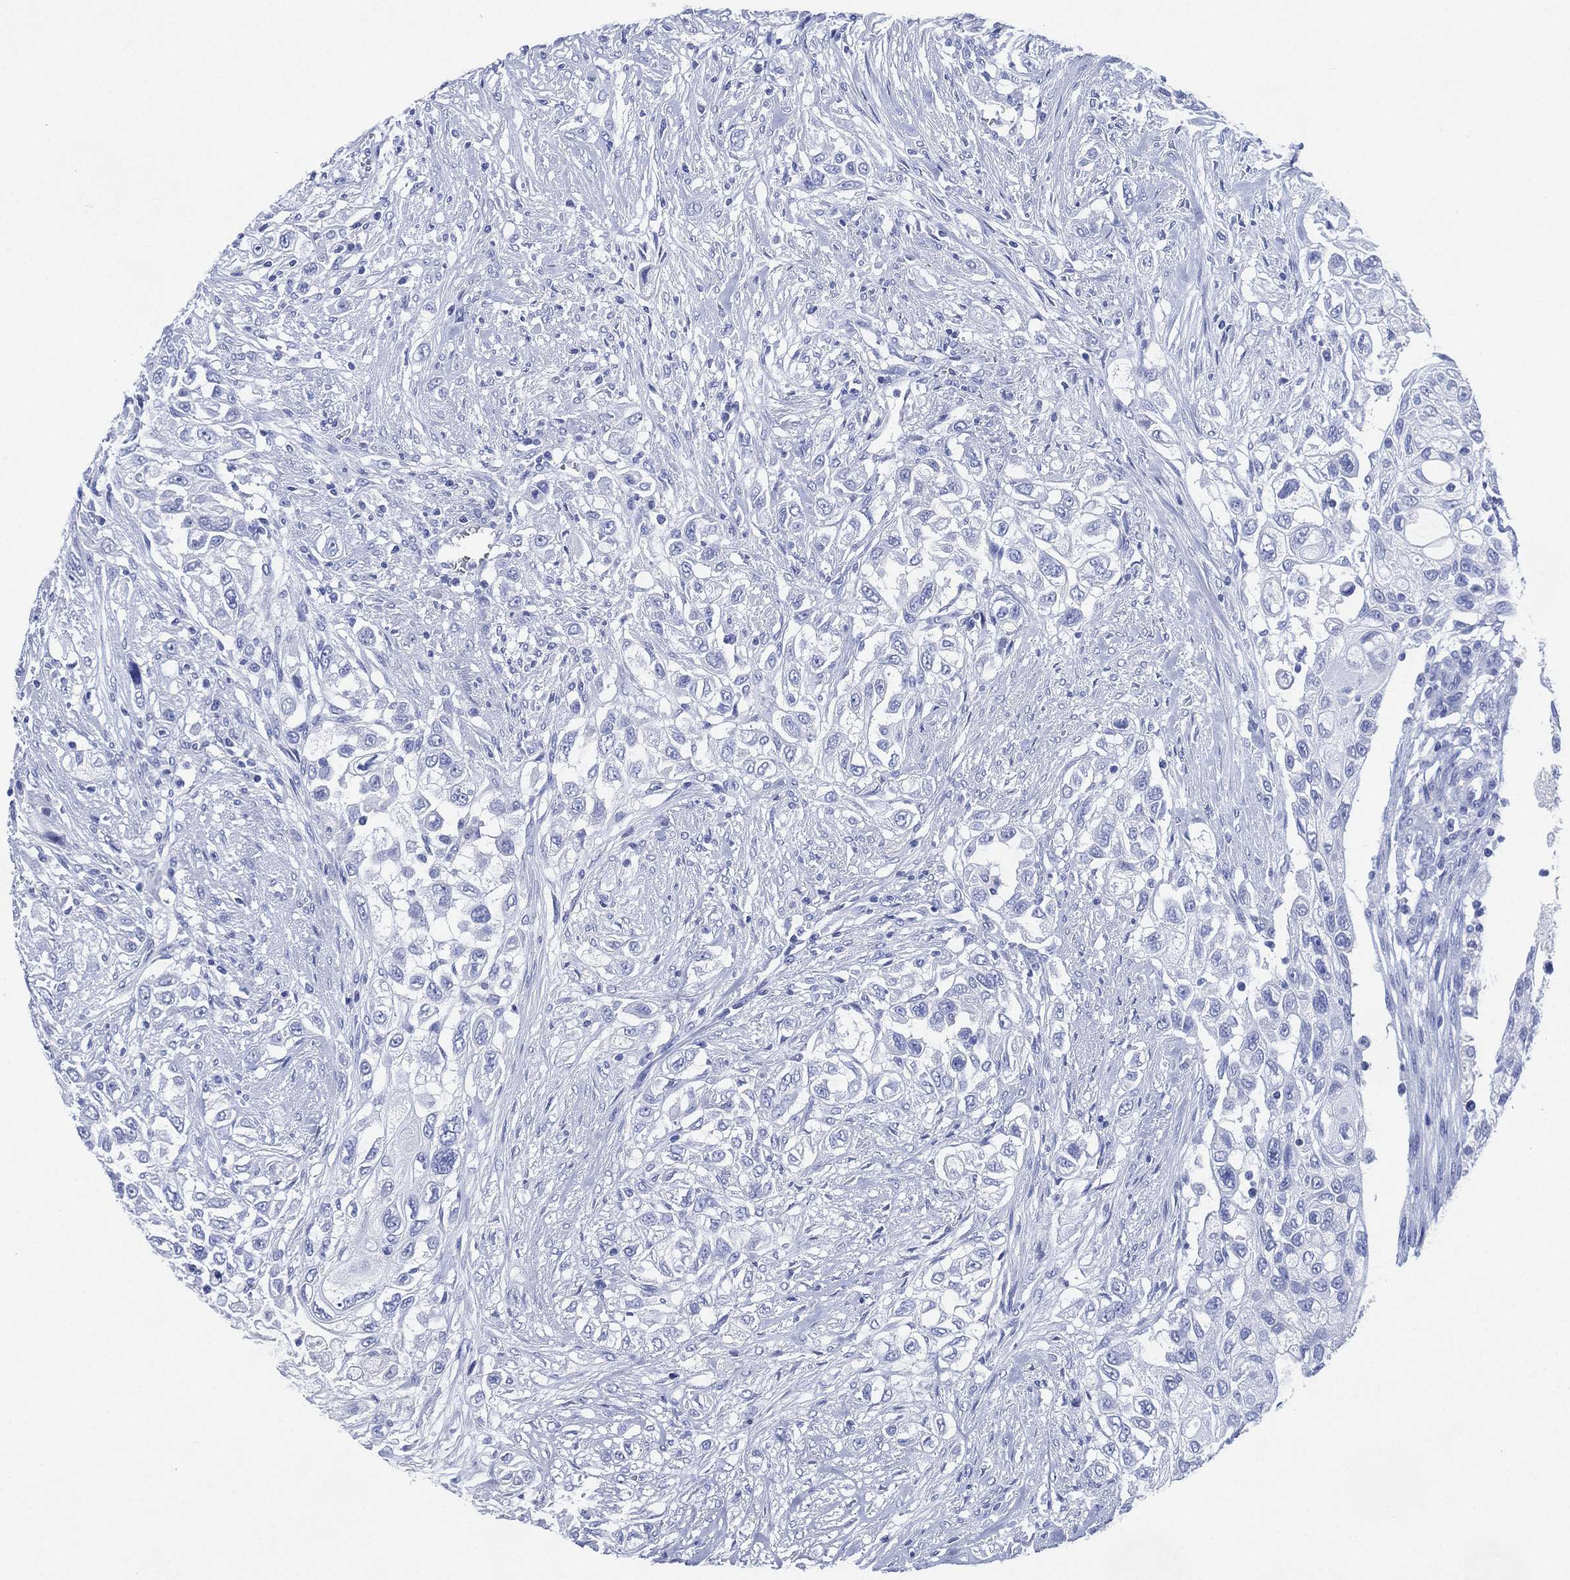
{"staining": {"intensity": "negative", "quantity": "none", "location": "none"}, "tissue": "urothelial cancer", "cell_type": "Tumor cells", "image_type": "cancer", "snomed": [{"axis": "morphology", "description": "Urothelial carcinoma, High grade"}, {"axis": "topography", "description": "Urinary bladder"}], "caption": "Immunohistochemical staining of urothelial cancer exhibits no significant expression in tumor cells.", "gene": "SIGLECL1", "patient": {"sex": "female", "age": 56}}